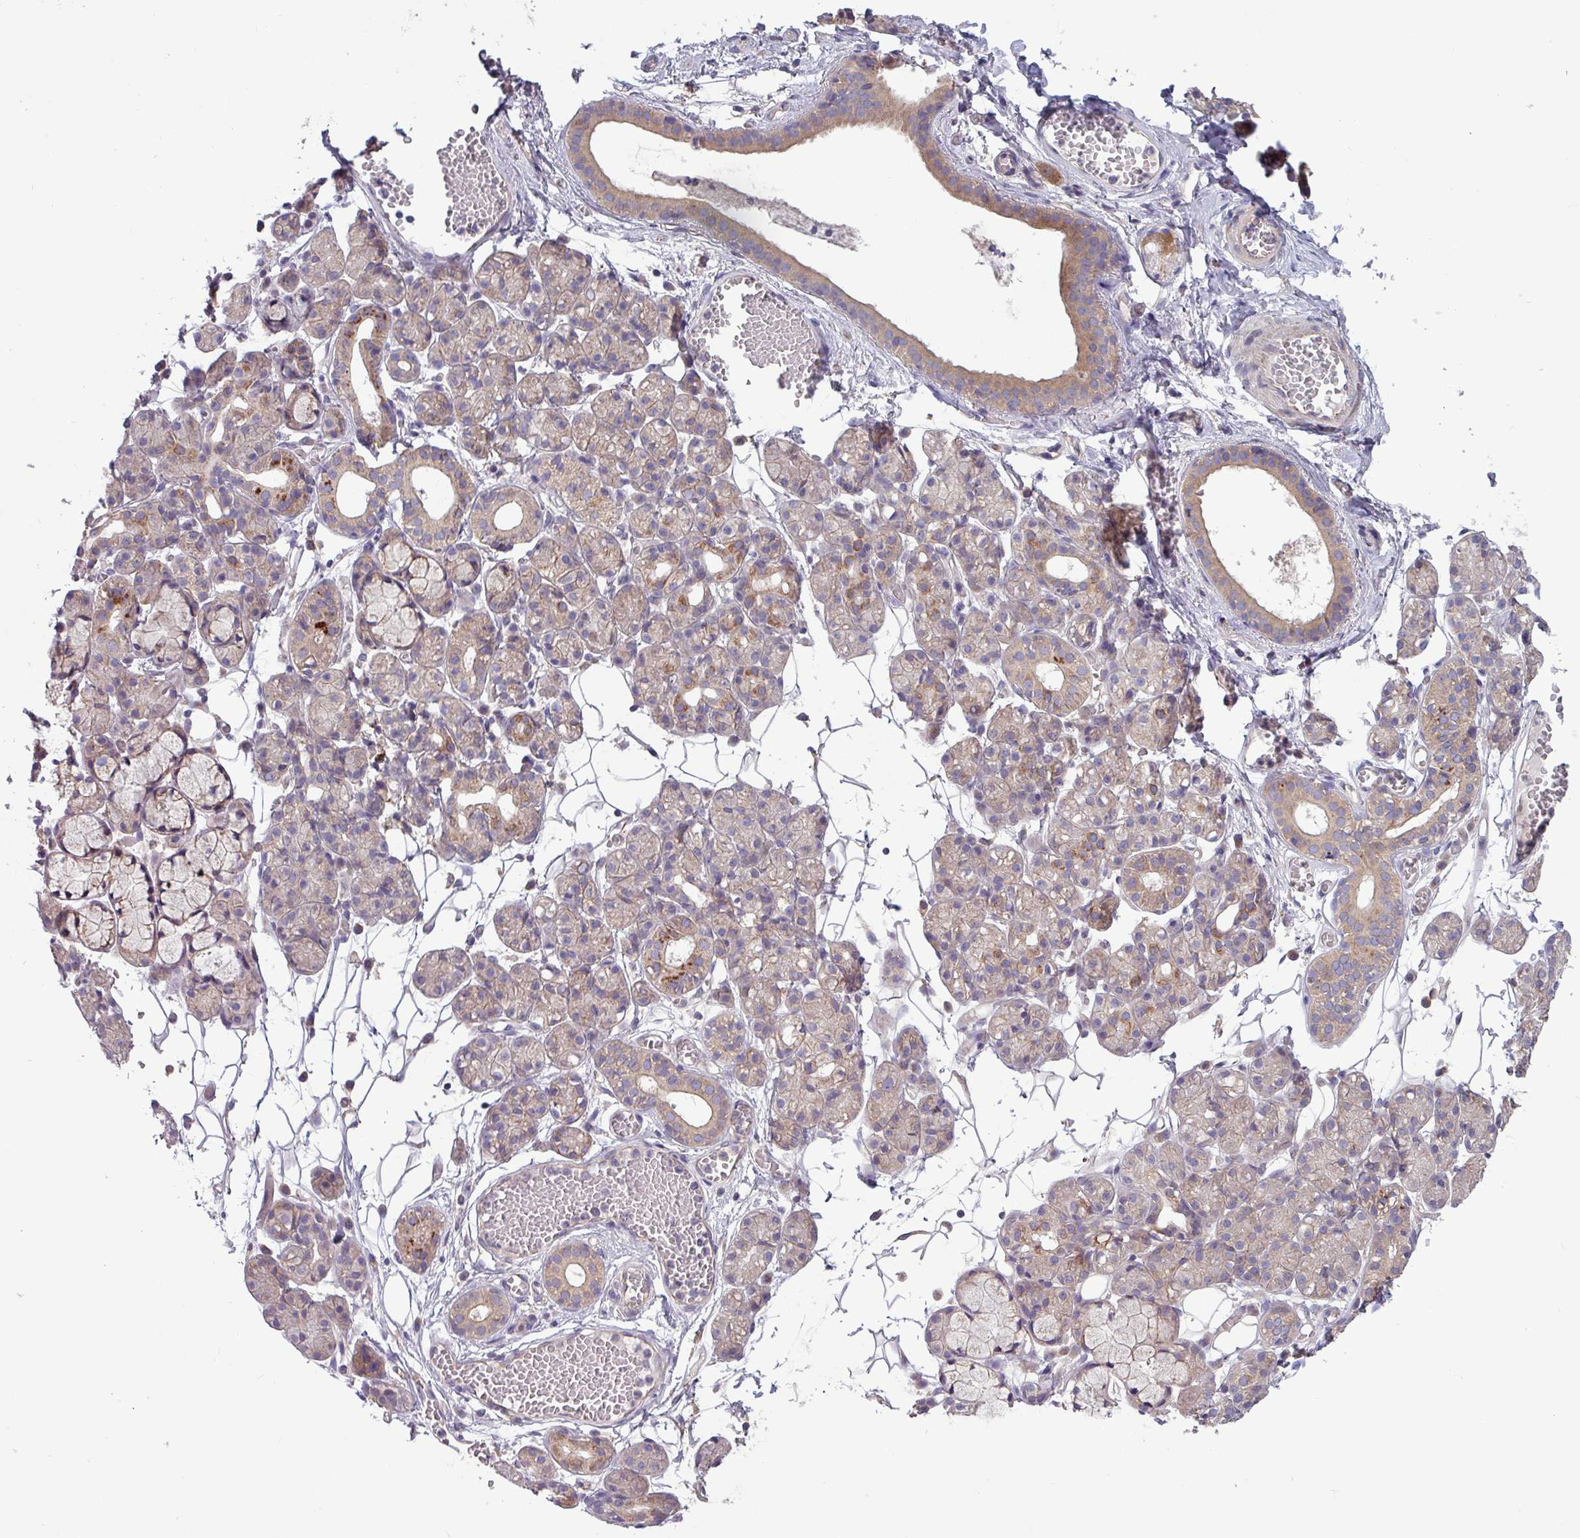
{"staining": {"intensity": "weak", "quantity": "25%-75%", "location": "cytoplasmic/membranous"}, "tissue": "salivary gland", "cell_type": "Glandular cells", "image_type": "normal", "snomed": [{"axis": "morphology", "description": "Normal tissue, NOS"}, {"axis": "topography", "description": "Salivary gland"}], "caption": "Immunohistochemical staining of normal human salivary gland reveals 25%-75% levels of weak cytoplasmic/membranous protein staining in approximately 25%-75% of glandular cells. Ihc stains the protein of interest in brown and the nuclei are stained blue.", "gene": "PLIN2", "patient": {"sex": "male", "age": 63}}